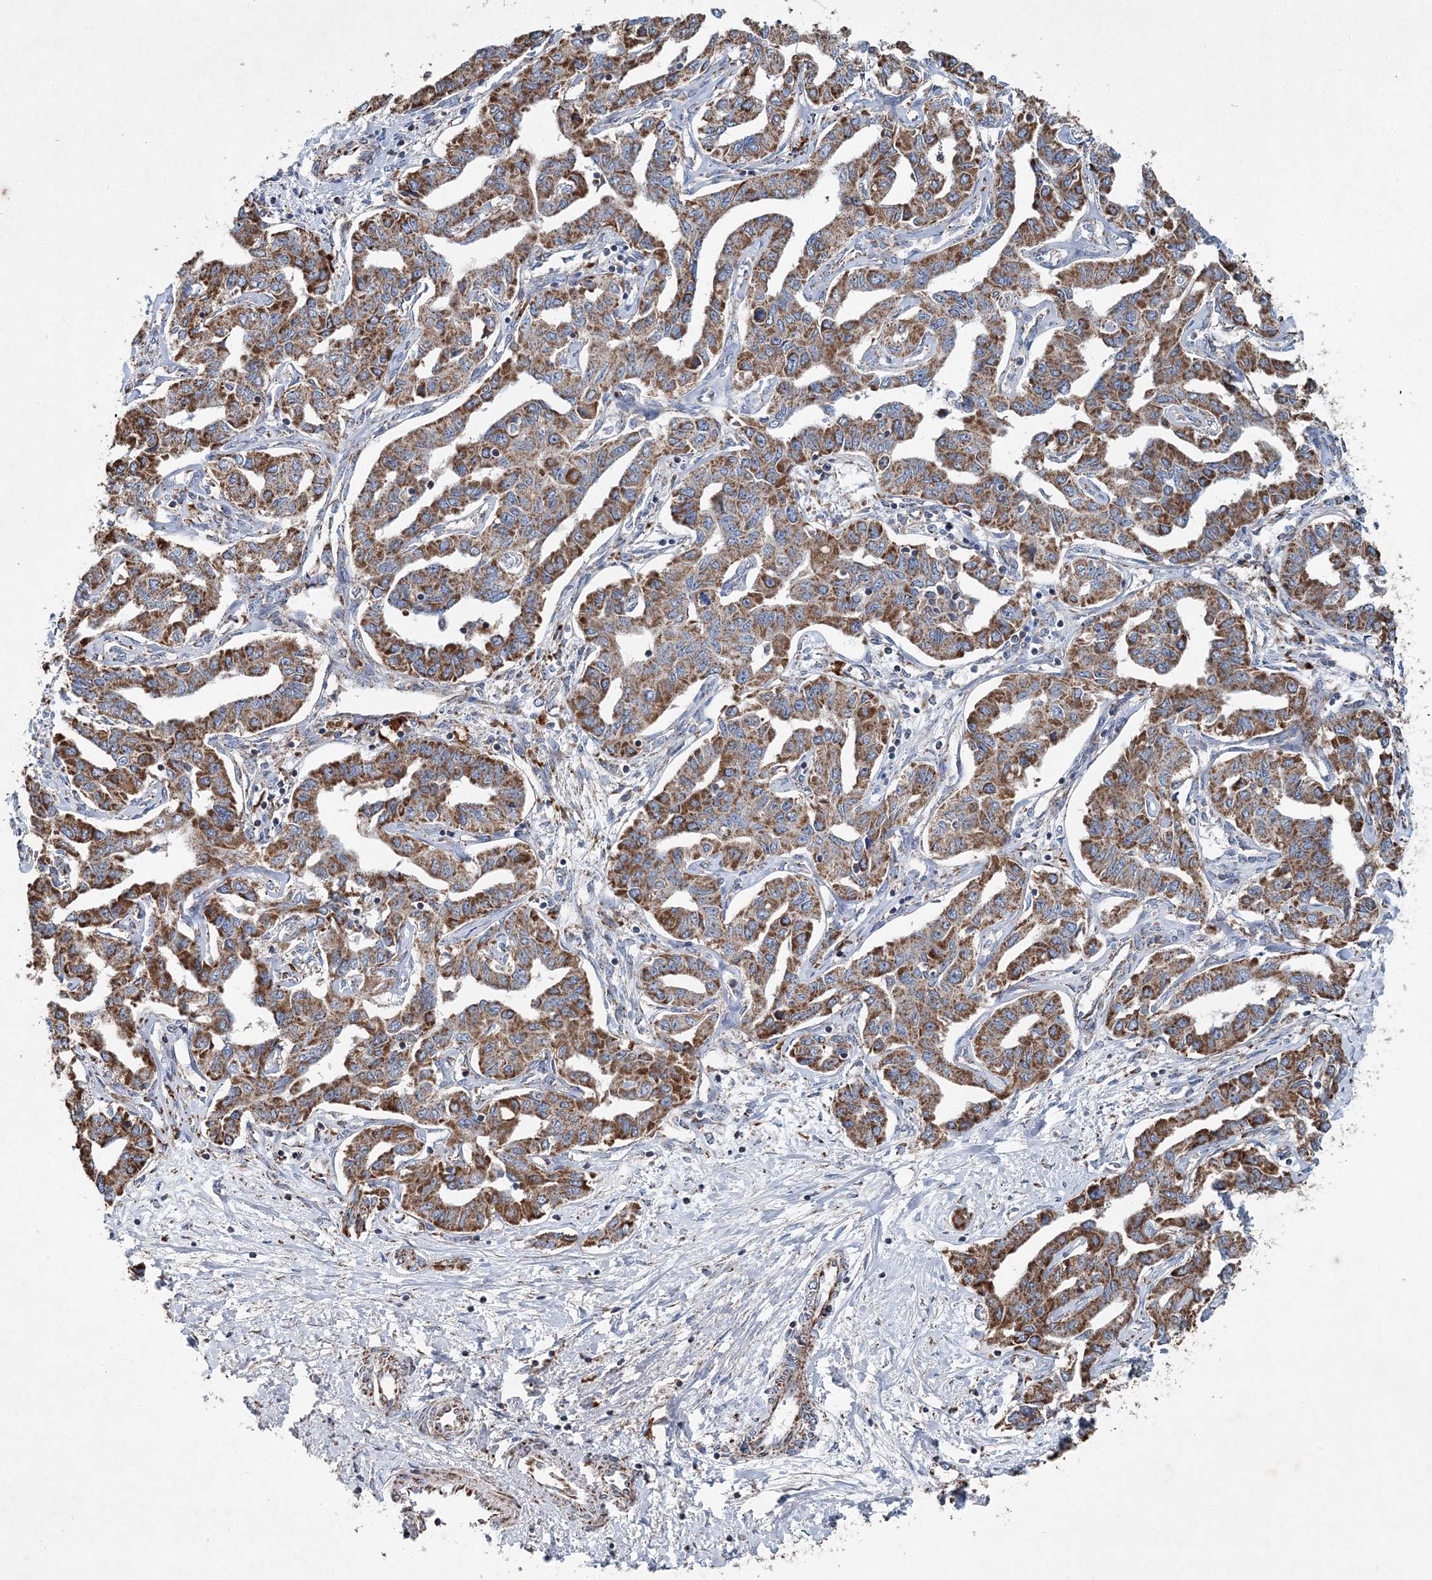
{"staining": {"intensity": "moderate", "quantity": ">75%", "location": "cytoplasmic/membranous"}, "tissue": "liver cancer", "cell_type": "Tumor cells", "image_type": "cancer", "snomed": [{"axis": "morphology", "description": "Cholangiocarcinoma"}, {"axis": "topography", "description": "Liver"}], "caption": "Tumor cells demonstrate medium levels of moderate cytoplasmic/membranous staining in about >75% of cells in cholangiocarcinoma (liver). The staining was performed using DAB to visualize the protein expression in brown, while the nuclei were stained in blue with hematoxylin (Magnification: 20x).", "gene": "SPAG16", "patient": {"sex": "male", "age": 59}}